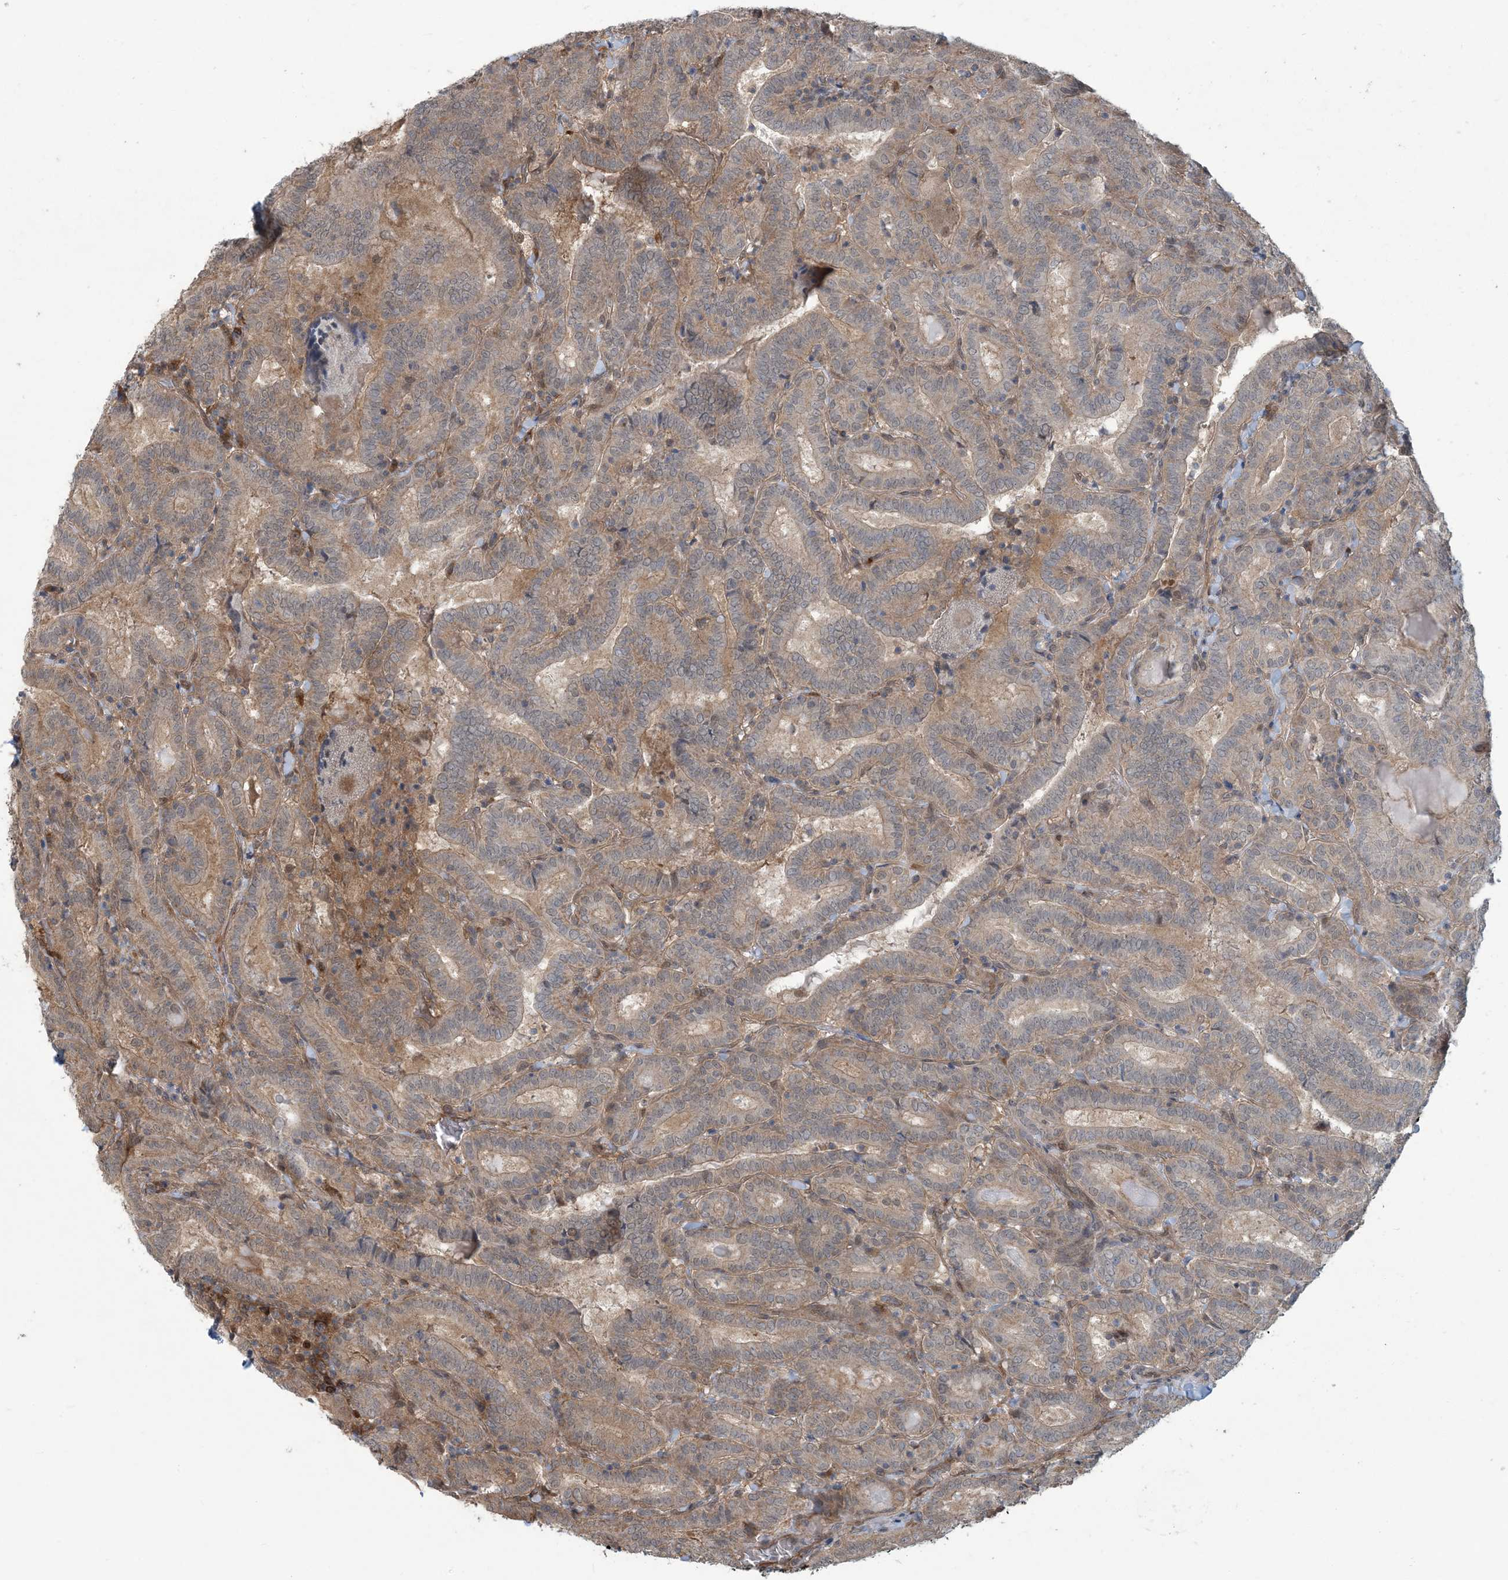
{"staining": {"intensity": "moderate", "quantity": ">75%", "location": "cytoplasmic/membranous"}, "tissue": "thyroid cancer", "cell_type": "Tumor cells", "image_type": "cancer", "snomed": [{"axis": "morphology", "description": "Papillary adenocarcinoma, NOS"}, {"axis": "topography", "description": "Thyroid gland"}], "caption": "Immunohistochemical staining of human thyroid cancer (papillary adenocarcinoma) demonstrates moderate cytoplasmic/membranous protein expression in about >75% of tumor cells.", "gene": "ERI2", "patient": {"sex": "female", "age": 72}}